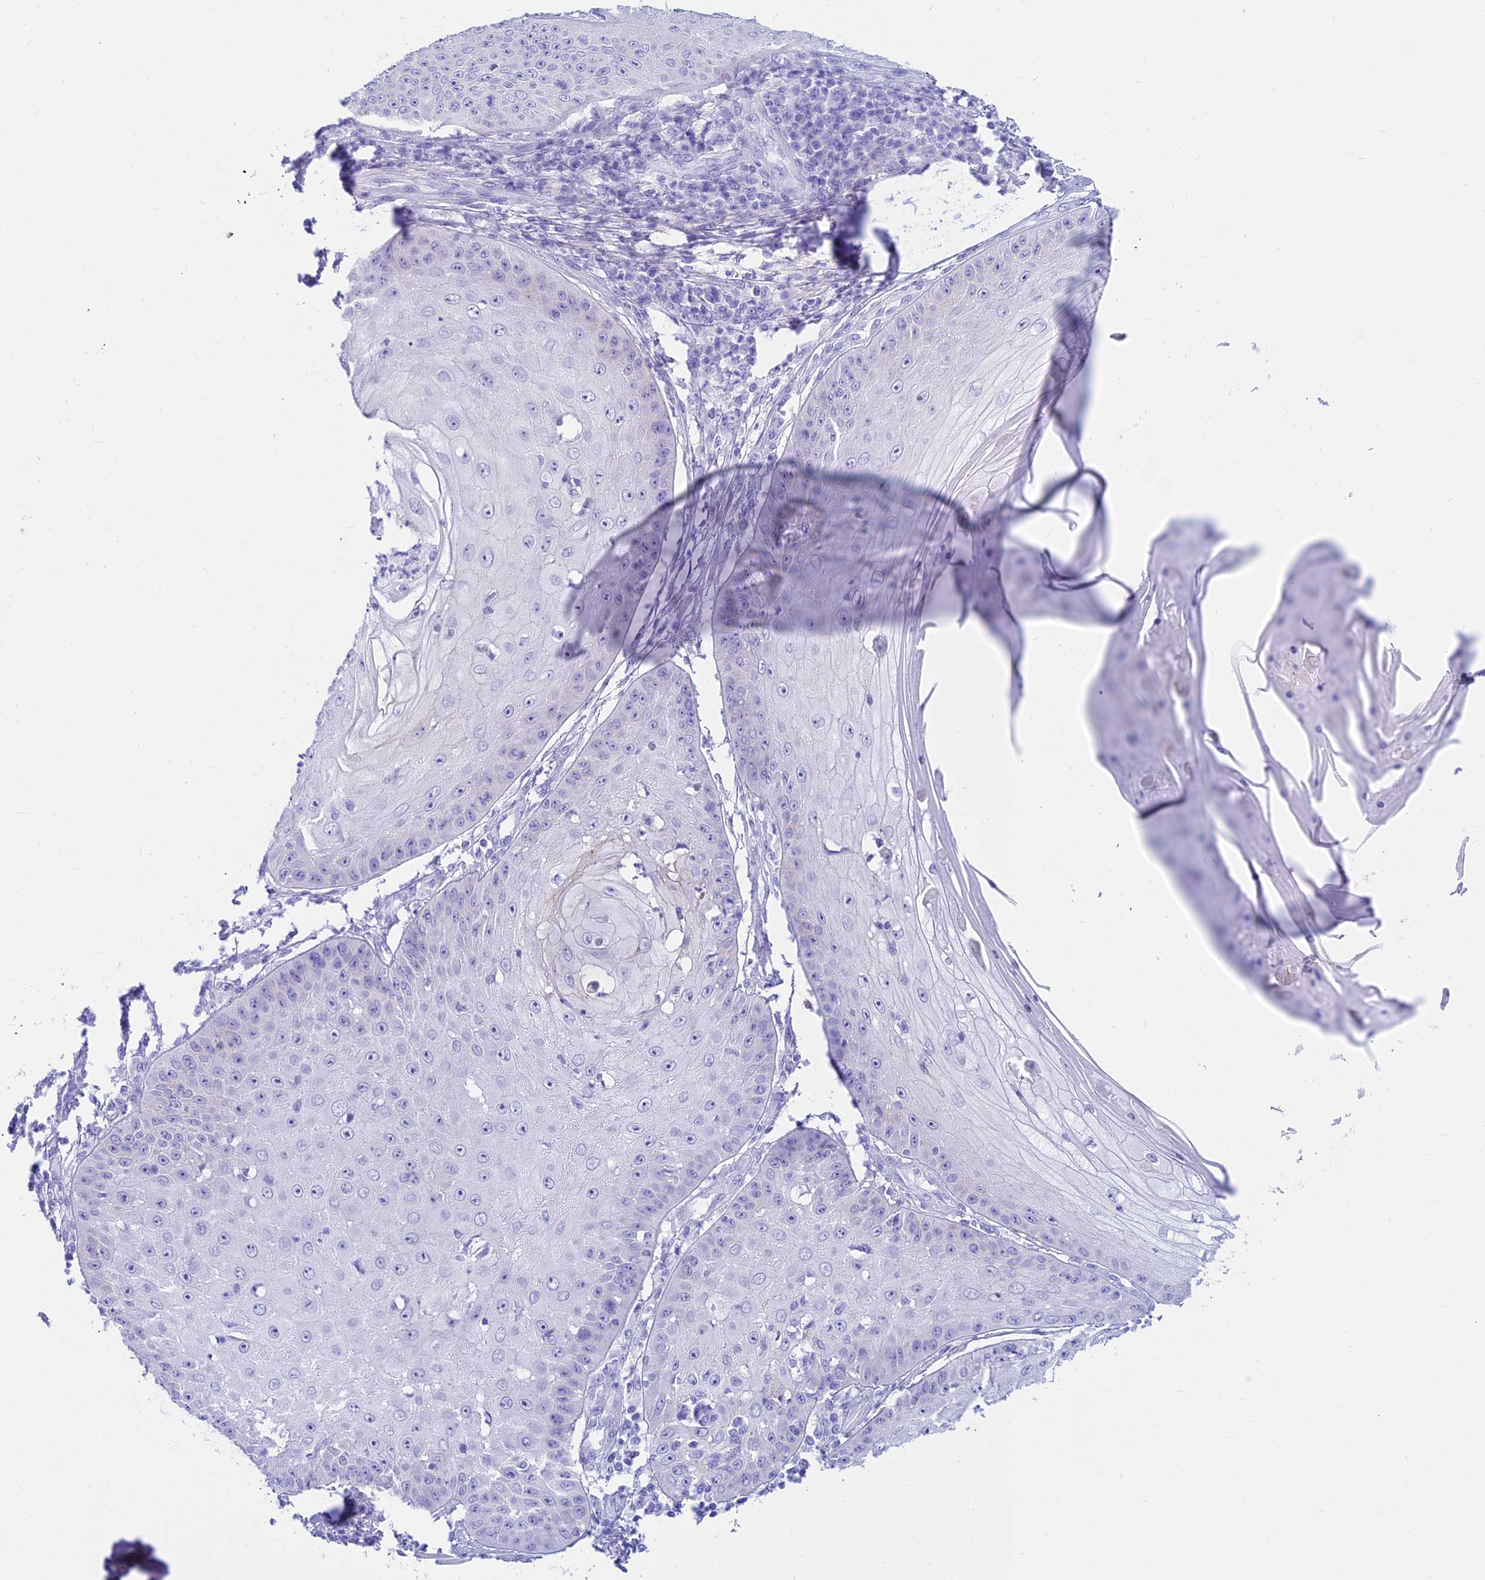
{"staining": {"intensity": "negative", "quantity": "none", "location": "none"}, "tissue": "skin cancer", "cell_type": "Tumor cells", "image_type": "cancer", "snomed": [{"axis": "morphology", "description": "Squamous cell carcinoma, NOS"}, {"axis": "topography", "description": "Skin"}], "caption": "An IHC histopathology image of squamous cell carcinoma (skin) is shown. There is no staining in tumor cells of squamous cell carcinoma (skin).", "gene": "PRNP", "patient": {"sex": "male", "age": 70}}